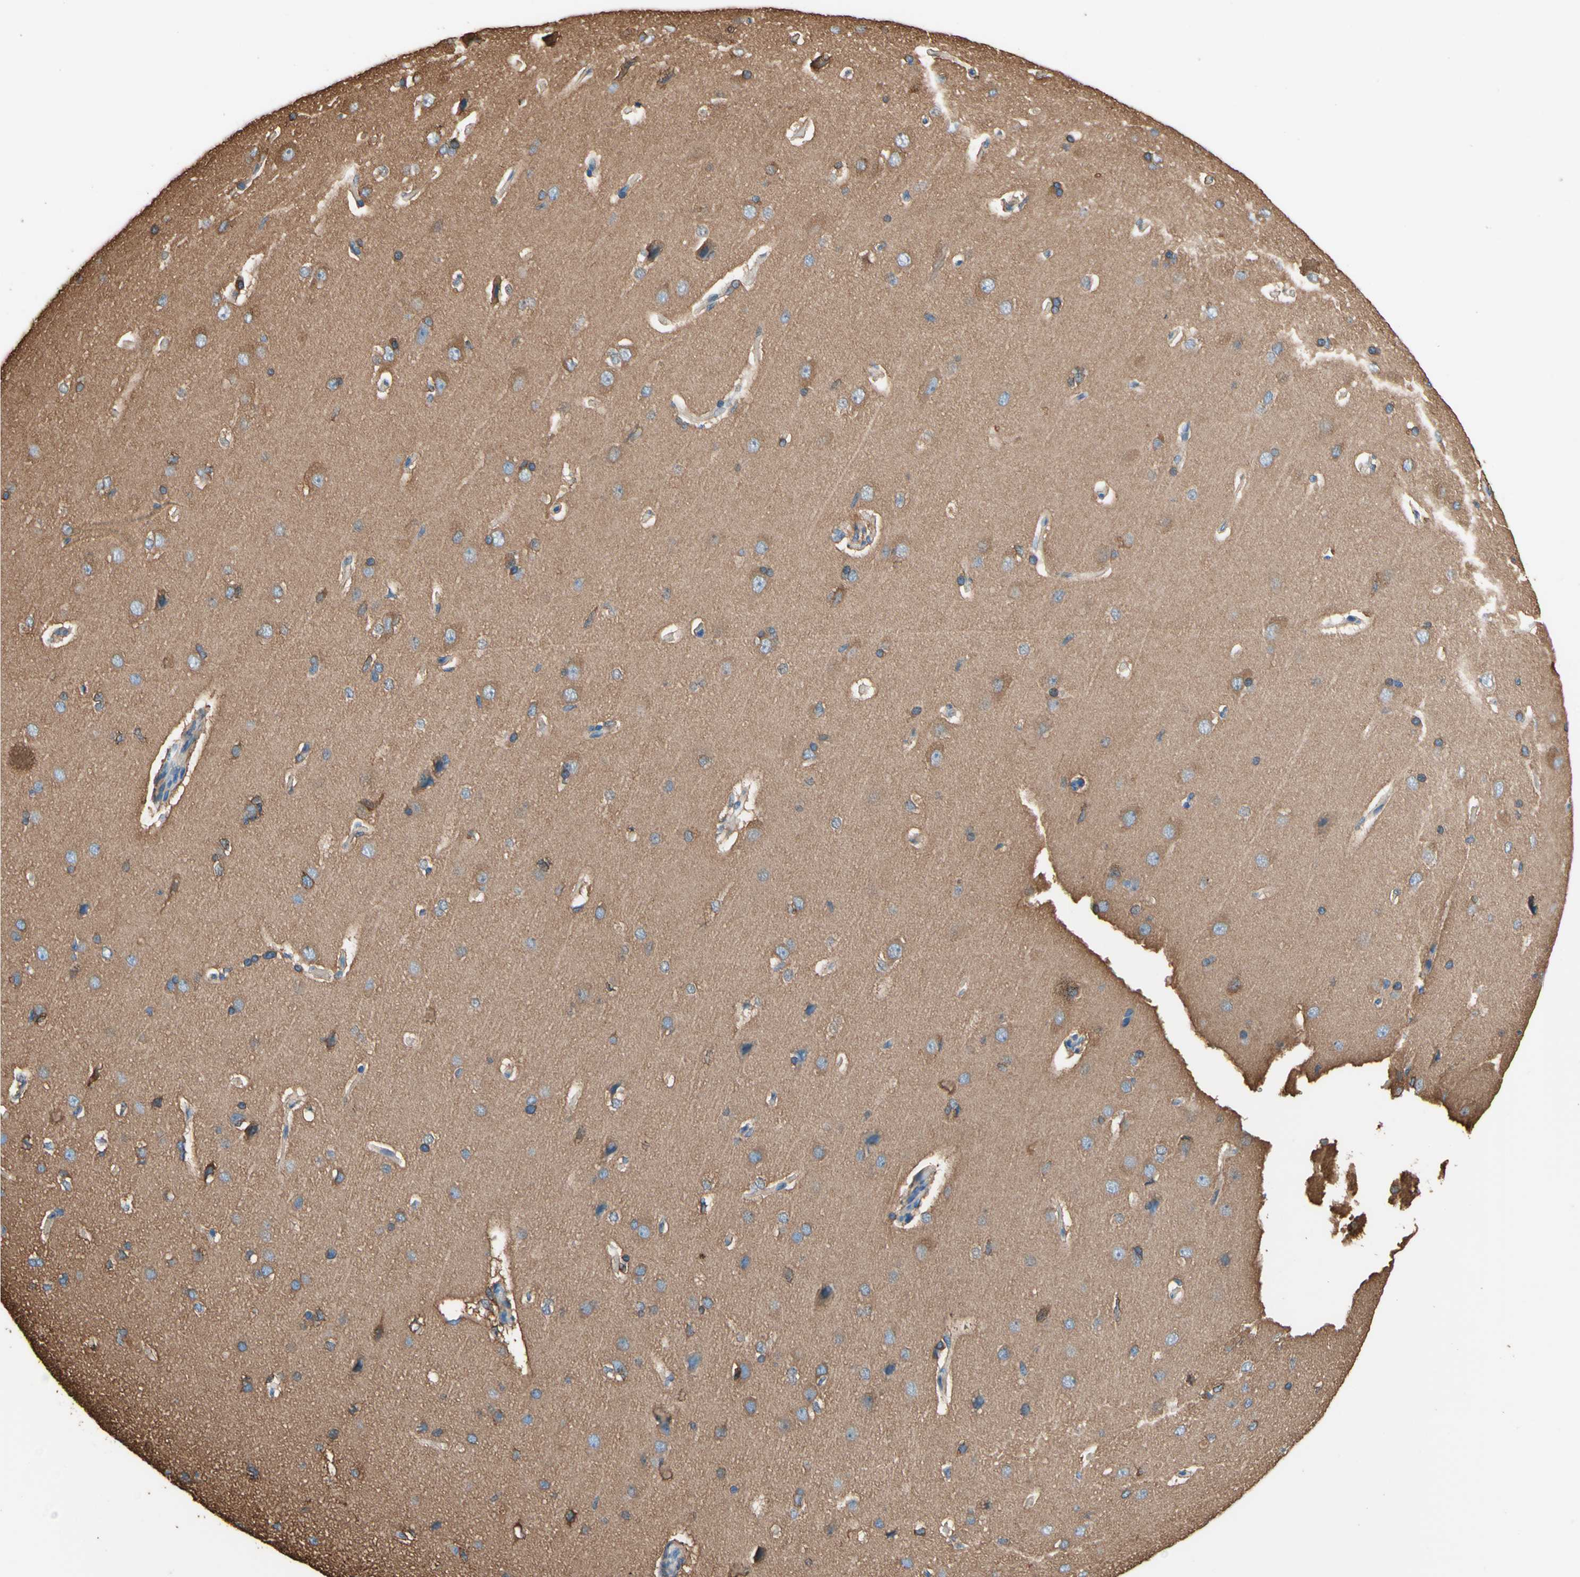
{"staining": {"intensity": "weak", "quantity": "25%-75%", "location": "cytoplasmic/membranous"}, "tissue": "cerebral cortex", "cell_type": "Endothelial cells", "image_type": "normal", "snomed": [{"axis": "morphology", "description": "Normal tissue, NOS"}, {"axis": "topography", "description": "Cerebral cortex"}], "caption": "A low amount of weak cytoplasmic/membranous expression is present in about 25%-75% of endothelial cells in benign cerebral cortex. (DAB IHC with brightfield microscopy, high magnification).", "gene": "DPYSL3", "patient": {"sex": "male", "age": 62}}